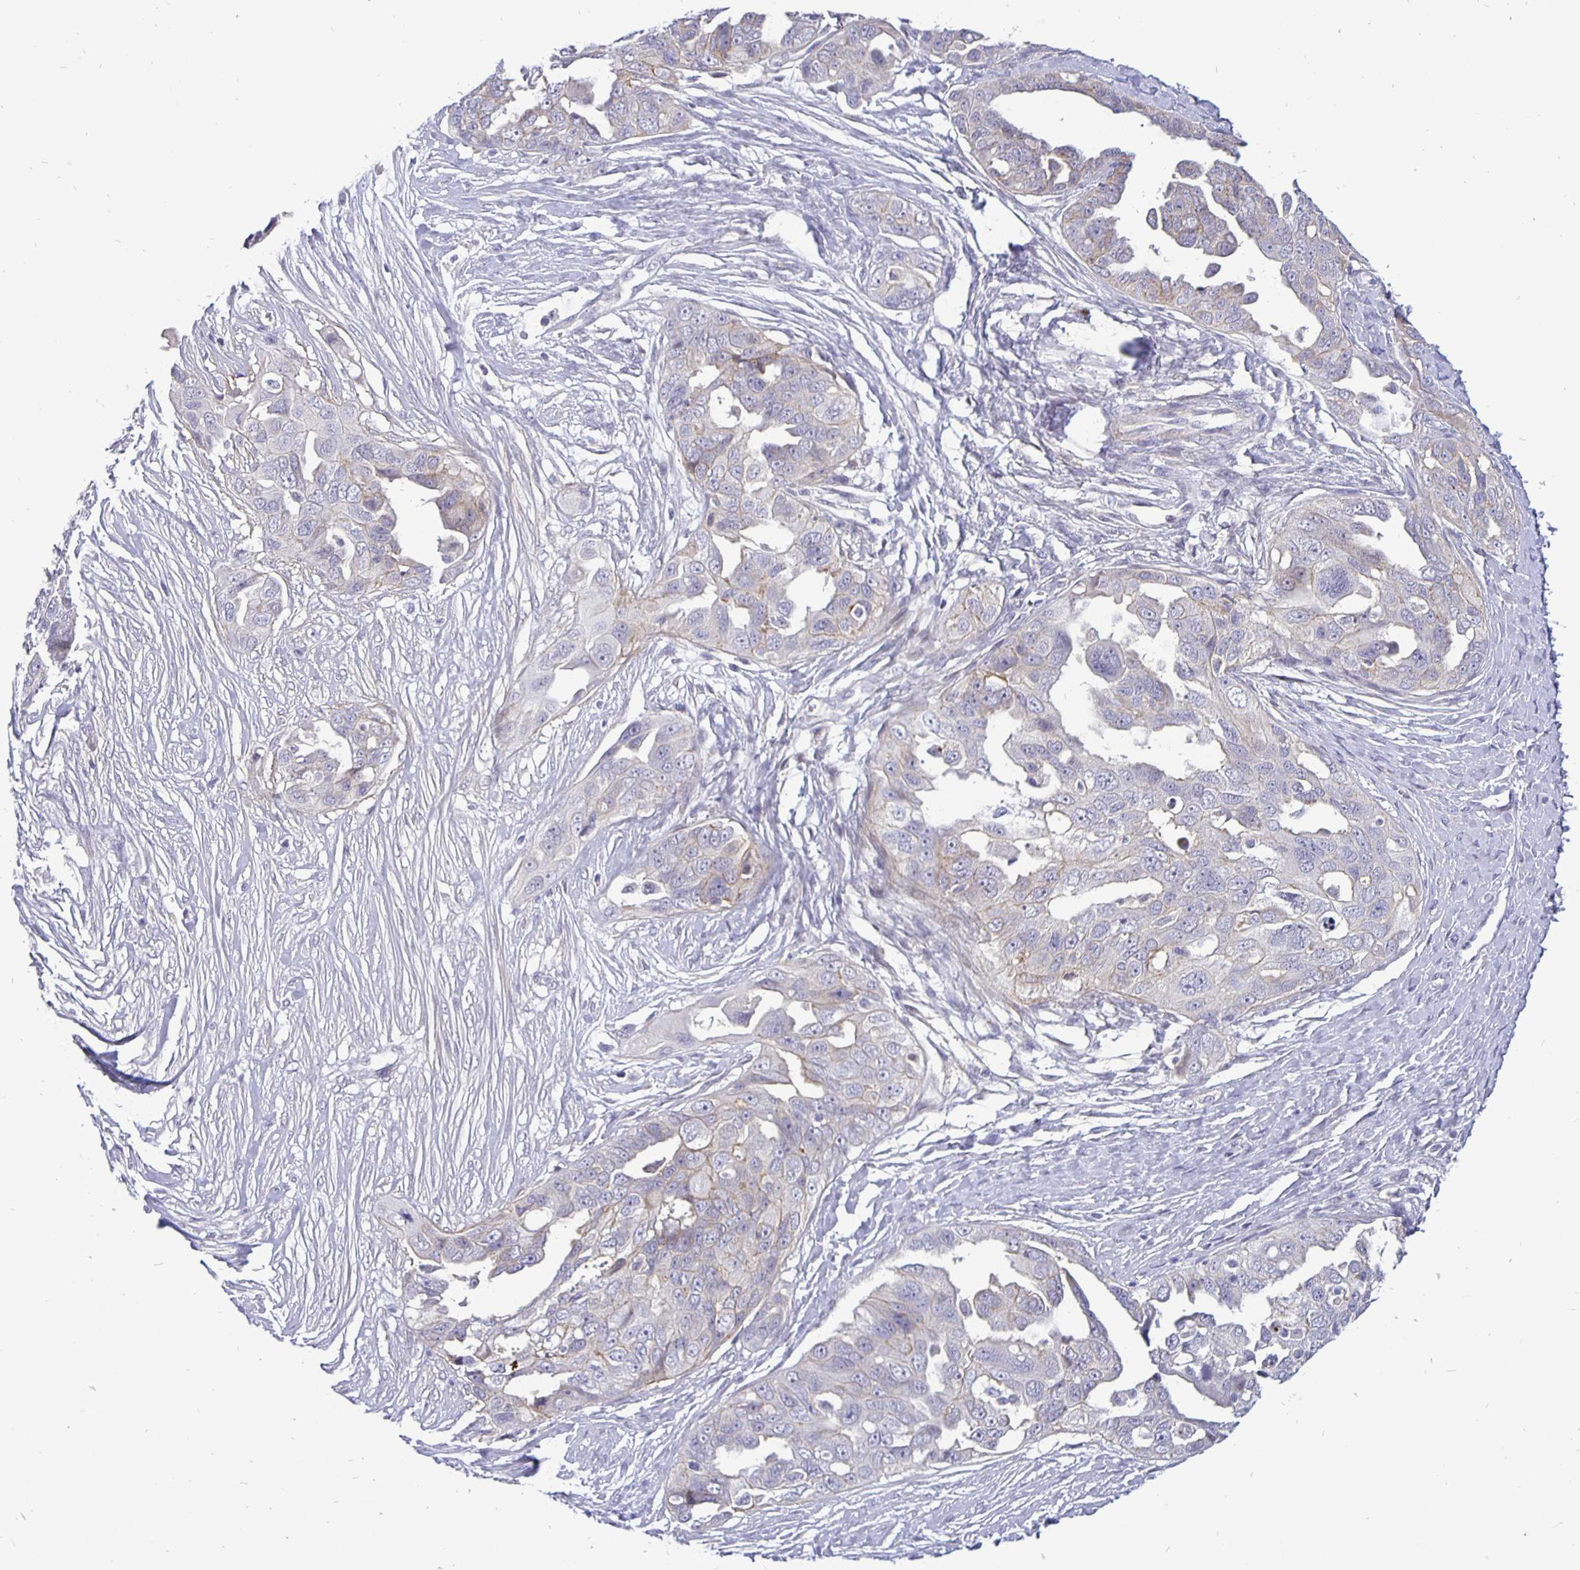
{"staining": {"intensity": "negative", "quantity": "none", "location": "none"}, "tissue": "ovarian cancer", "cell_type": "Tumor cells", "image_type": "cancer", "snomed": [{"axis": "morphology", "description": "Carcinoma, endometroid"}, {"axis": "topography", "description": "Ovary"}], "caption": "There is no significant positivity in tumor cells of ovarian cancer.", "gene": "ERBB2", "patient": {"sex": "female", "age": 70}}